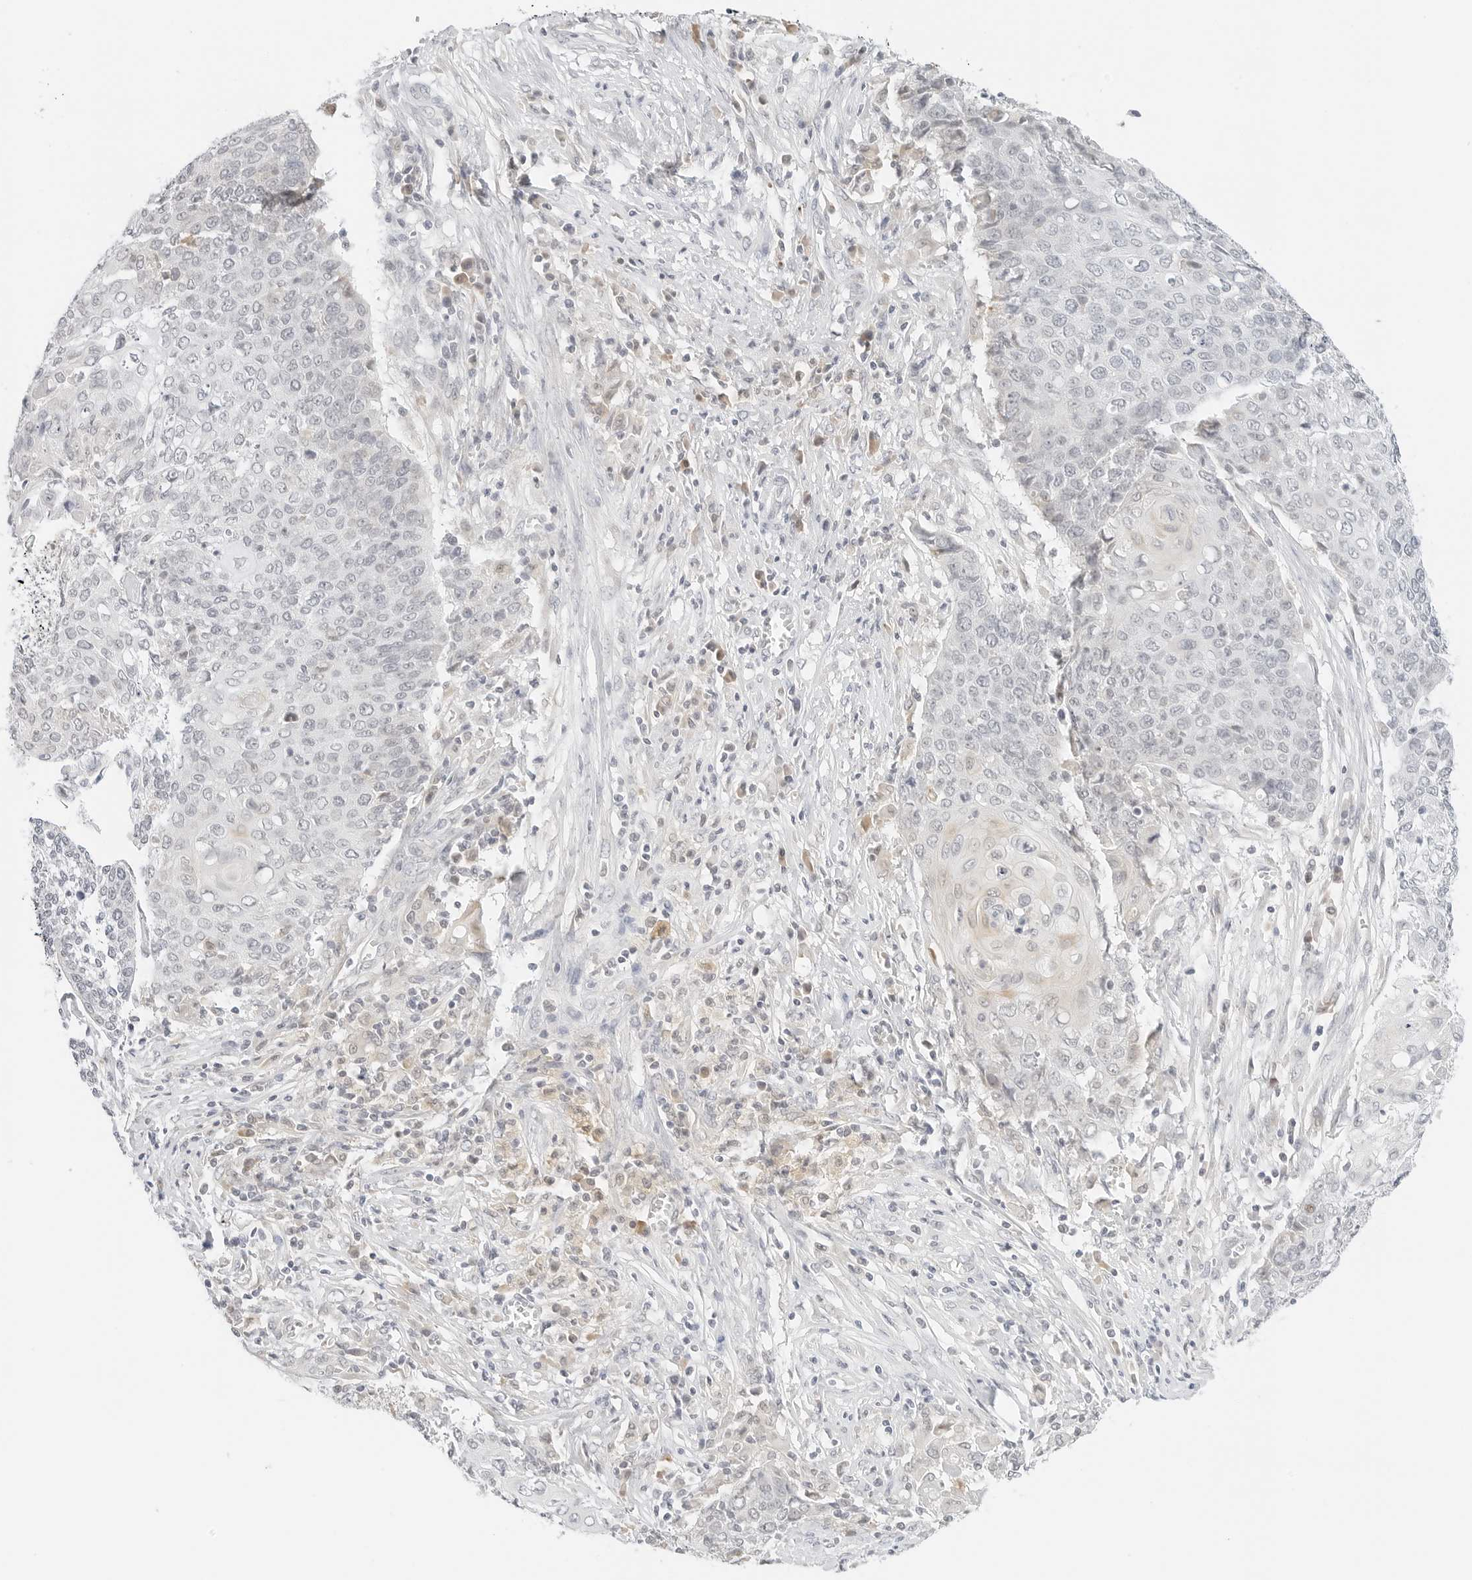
{"staining": {"intensity": "negative", "quantity": "none", "location": "none"}, "tissue": "cervical cancer", "cell_type": "Tumor cells", "image_type": "cancer", "snomed": [{"axis": "morphology", "description": "Squamous cell carcinoma, NOS"}, {"axis": "topography", "description": "Cervix"}], "caption": "Human cervical squamous cell carcinoma stained for a protein using immunohistochemistry (IHC) displays no staining in tumor cells.", "gene": "NEO1", "patient": {"sex": "female", "age": 39}}